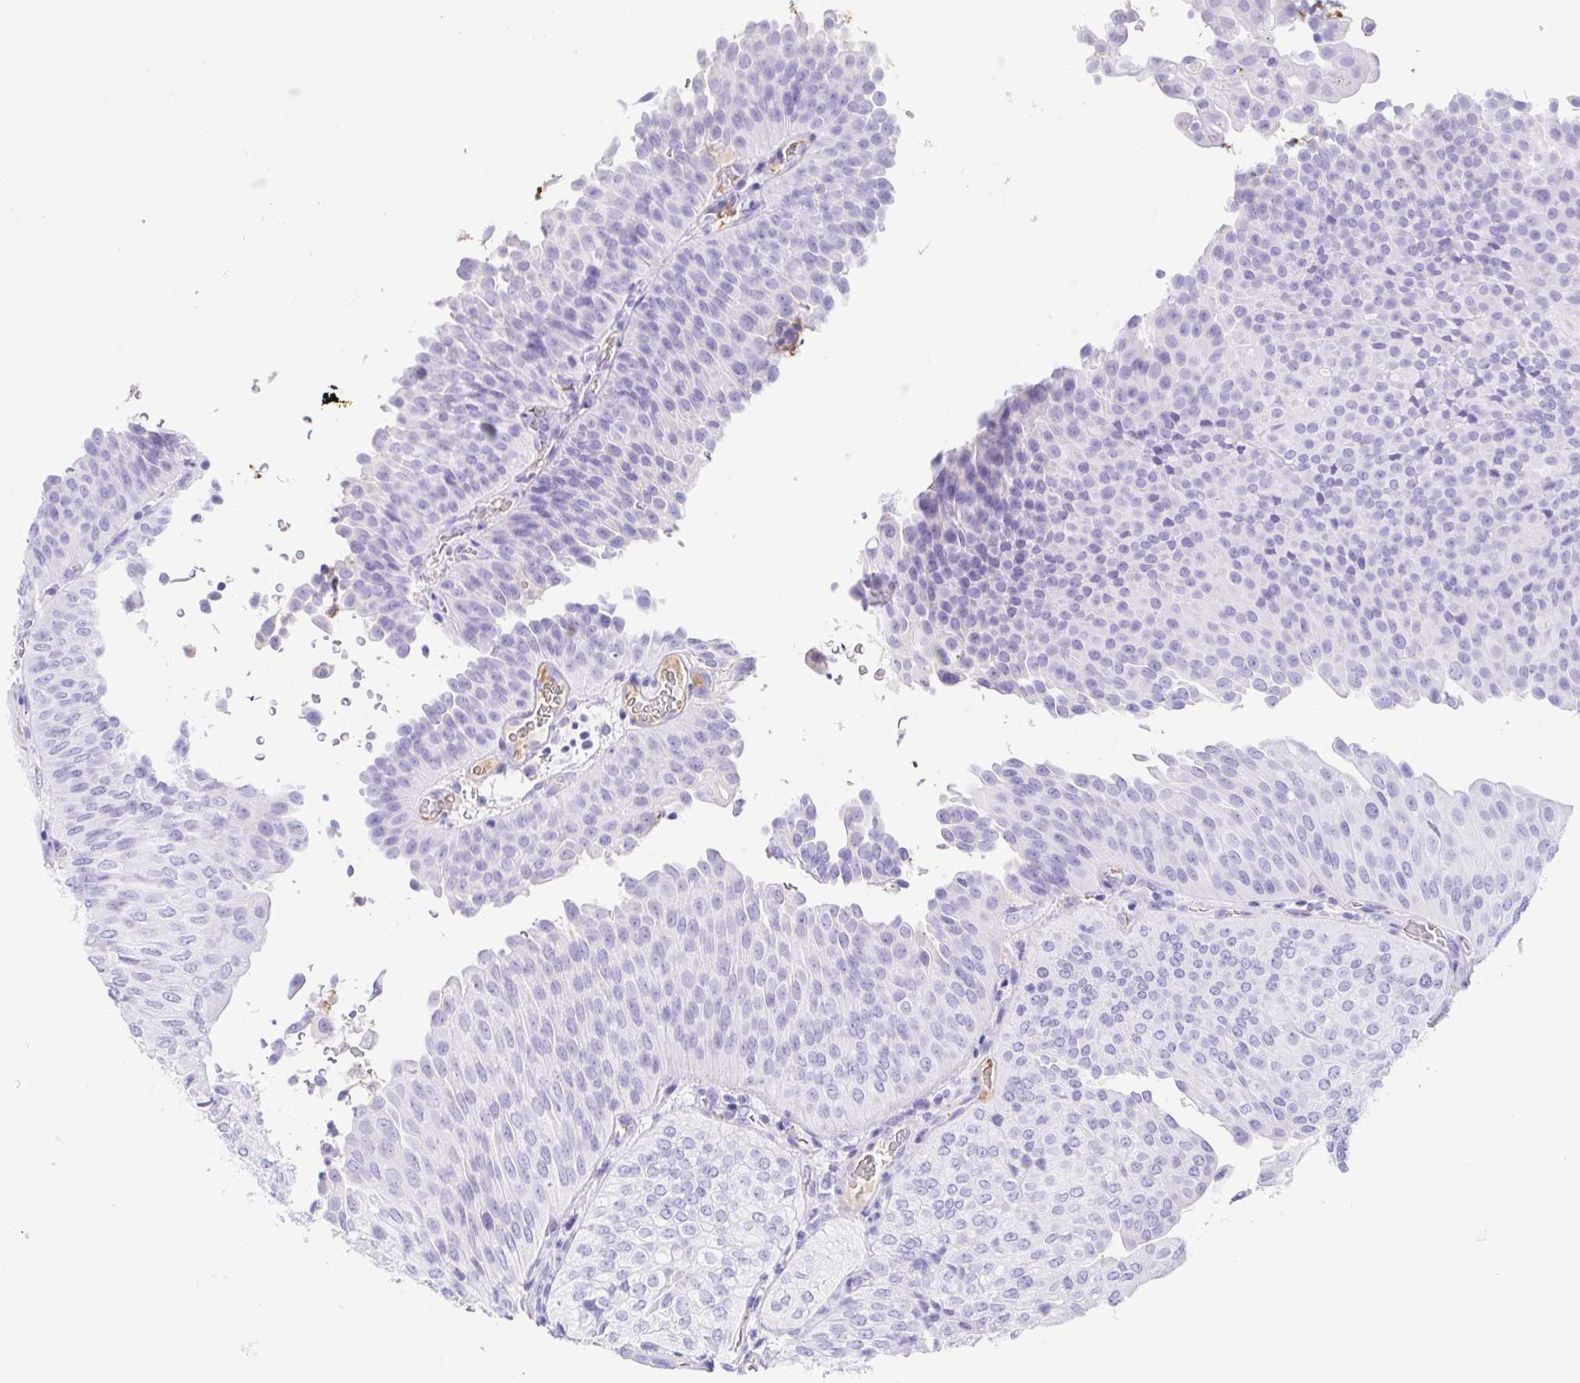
{"staining": {"intensity": "negative", "quantity": "none", "location": "none"}, "tissue": "urothelial cancer", "cell_type": "Tumor cells", "image_type": "cancer", "snomed": [{"axis": "morphology", "description": "Urothelial carcinoma, NOS"}, {"axis": "topography", "description": "Urinary bladder"}], "caption": "DAB immunohistochemical staining of human urothelial cancer shows no significant positivity in tumor cells.", "gene": "GKN1", "patient": {"sex": "male", "age": 62}}